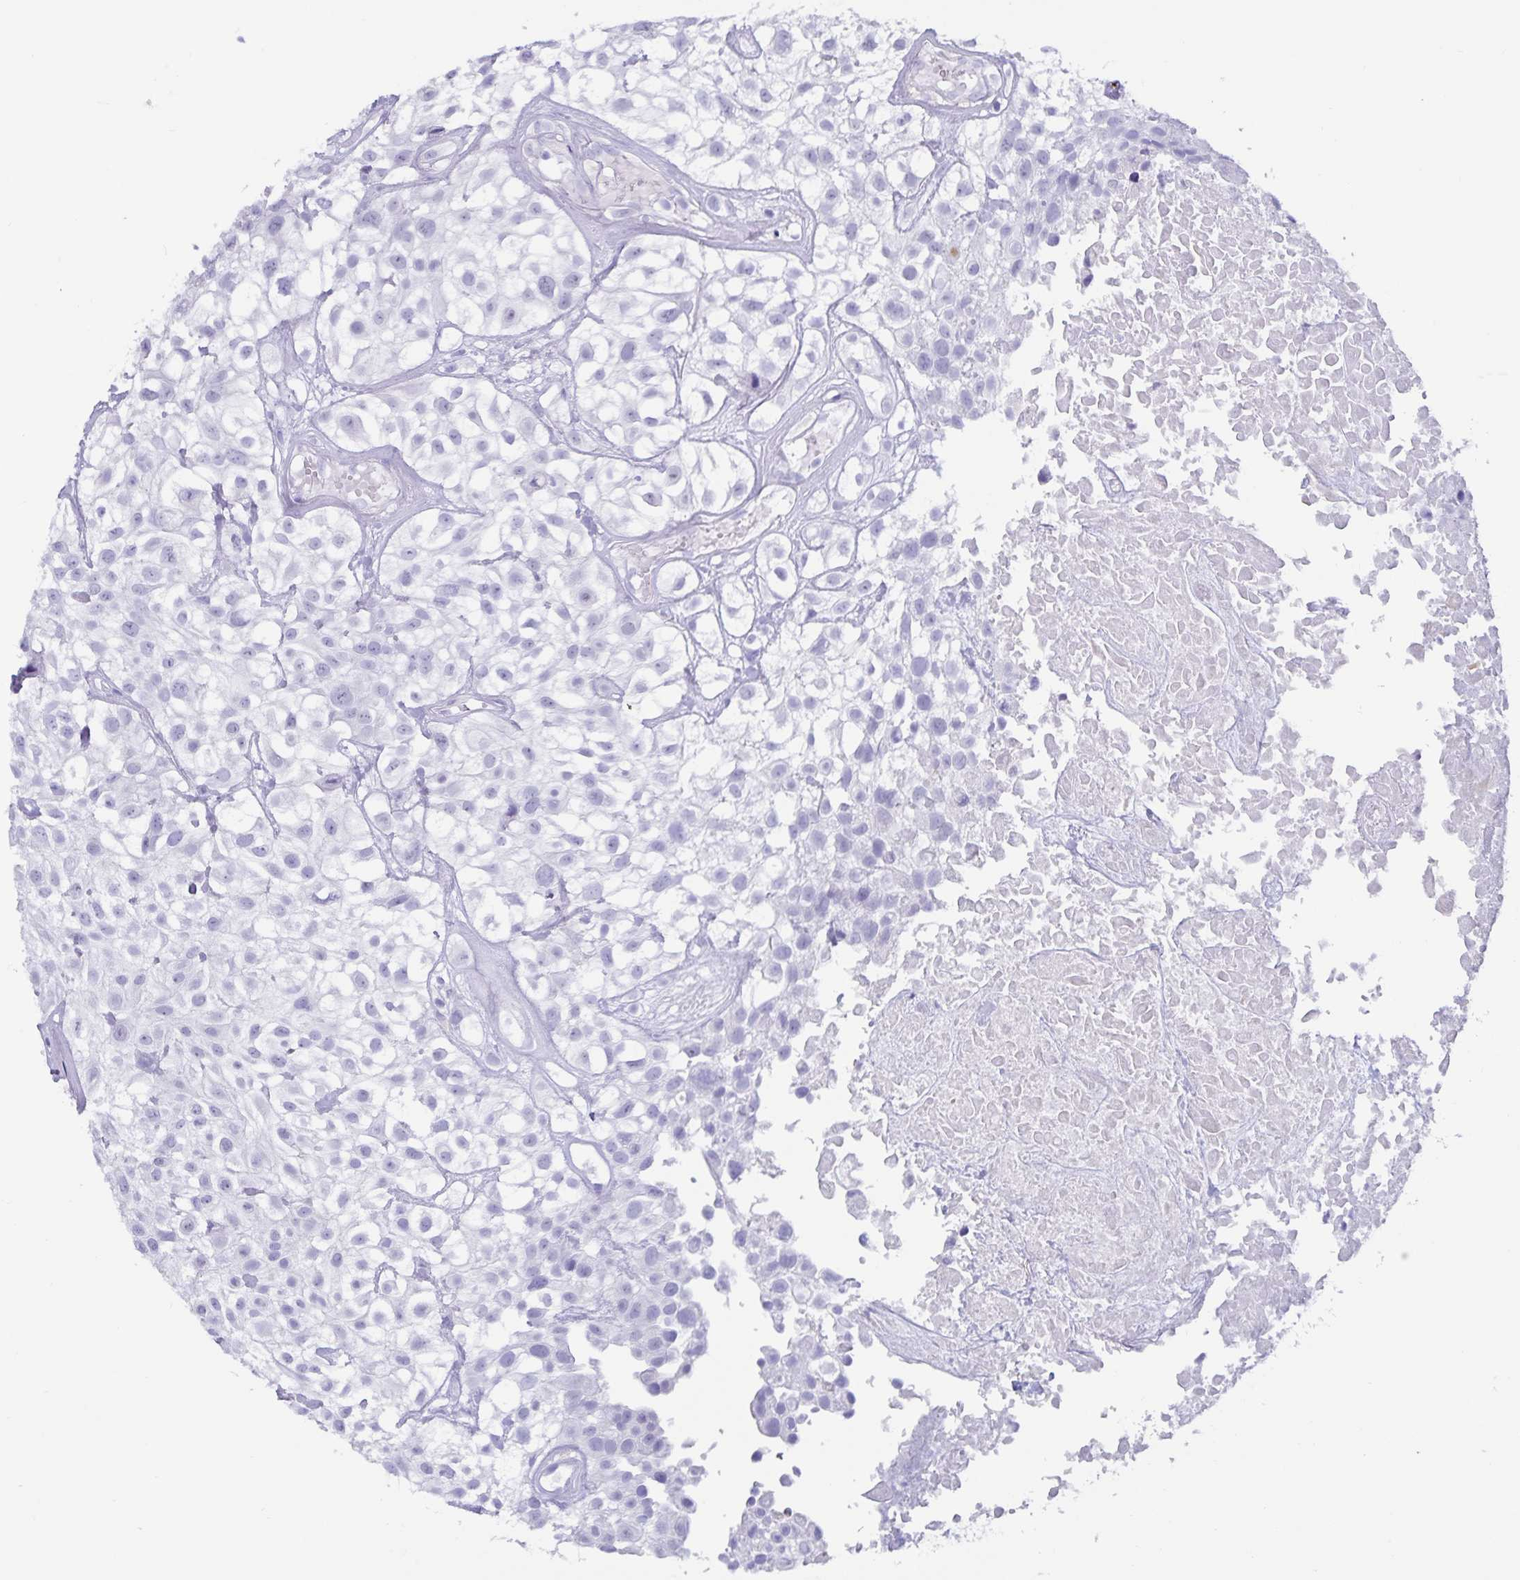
{"staining": {"intensity": "negative", "quantity": "none", "location": "none"}, "tissue": "urothelial cancer", "cell_type": "Tumor cells", "image_type": "cancer", "snomed": [{"axis": "morphology", "description": "Urothelial carcinoma, High grade"}, {"axis": "topography", "description": "Urinary bladder"}], "caption": "A high-resolution photomicrograph shows IHC staining of urothelial cancer, which shows no significant staining in tumor cells.", "gene": "GPR137", "patient": {"sex": "male", "age": 56}}